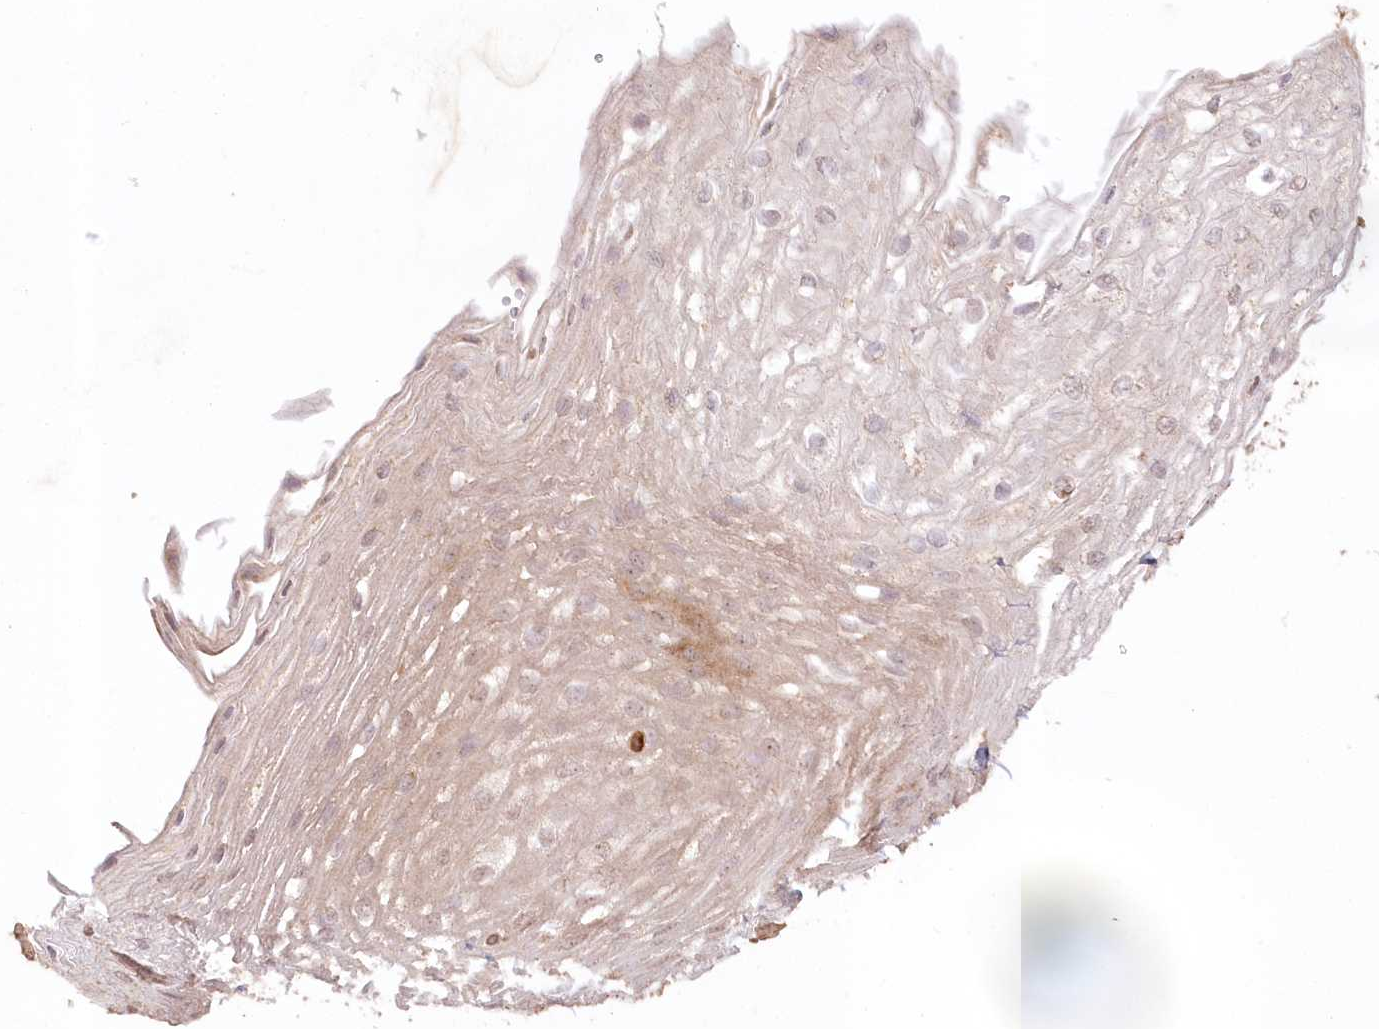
{"staining": {"intensity": "moderate", "quantity": ">75%", "location": "cytoplasmic/membranous"}, "tissue": "esophagus", "cell_type": "Squamous epithelial cells", "image_type": "normal", "snomed": [{"axis": "morphology", "description": "Normal tissue, NOS"}, {"axis": "topography", "description": "Esophagus"}], "caption": "IHC micrograph of benign esophagus: human esophagus stained using immunohistochemistry demonstrates medium levels of moderate protein expression localized specifically in the cytoplasmic/membranous of squamous epithelial cells, appearing as a cytoplasmic/membranous brown color.", "gene": "DMXL1", "patient": {"sex": "female", "age": 66}}